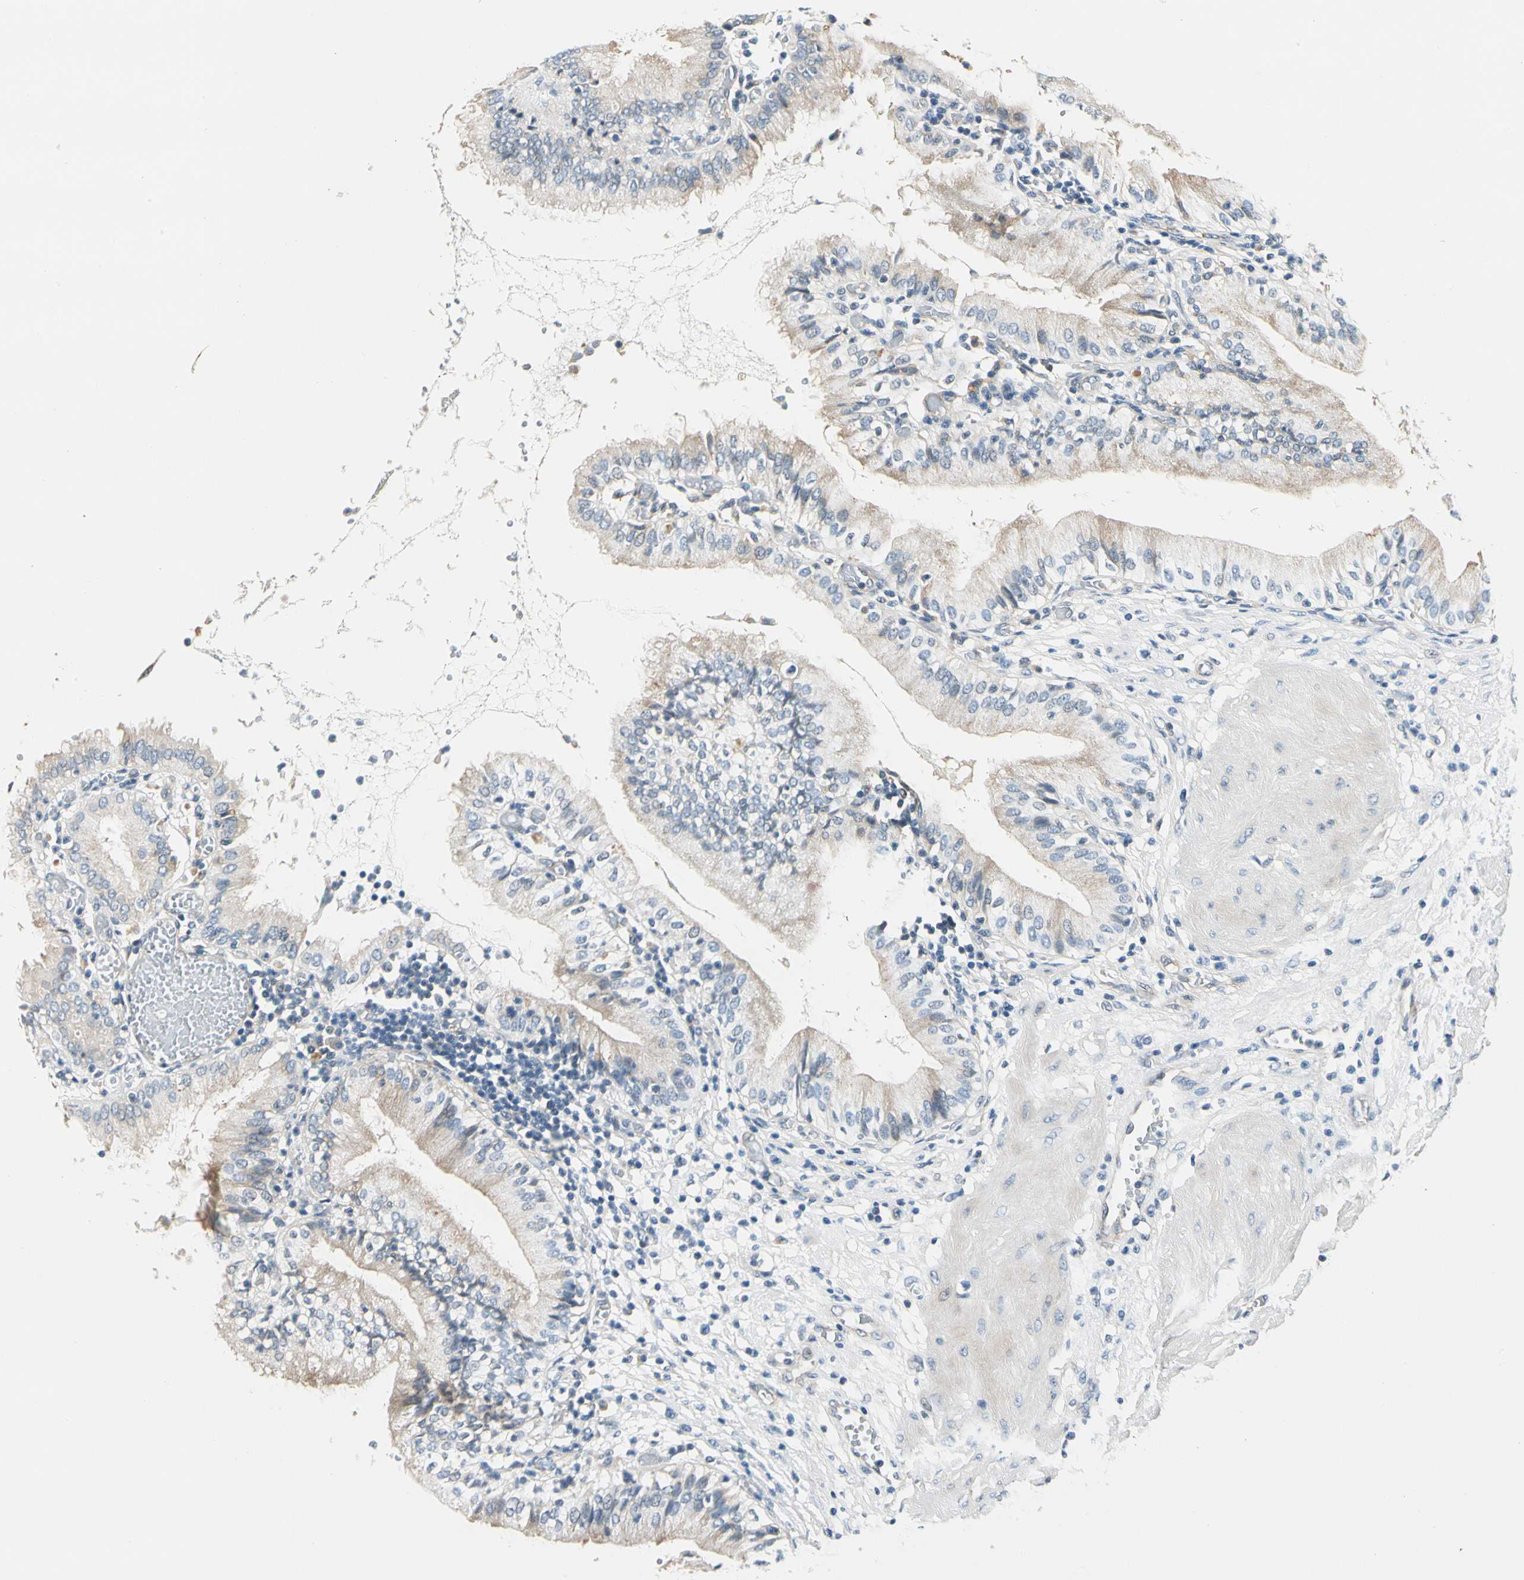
{"staining": {"intensity": "moderate", "quantity": "25%-75%", "location": "cytoplasmic/membranous"}, "tissue": "gallbladder", "cell_type": "Glandular cells", "image_type": "normal", "snomed": [{"axis": "morphology", "description": "Normal tissue, NOS"}, {"axis": "topography", "description": "Gallbladder"}], "caption": "DAB immunohistochemical staining of unremarkable gallbladder demonstrates moderate cytoplasmic/membranous protein expression in approximately 25%-75% of glandular cells. (Brightfield microscopy of DAB IHC at high magnification).", "gene": "ROCK2", "patient": {"sex": "male", "age": 58}}